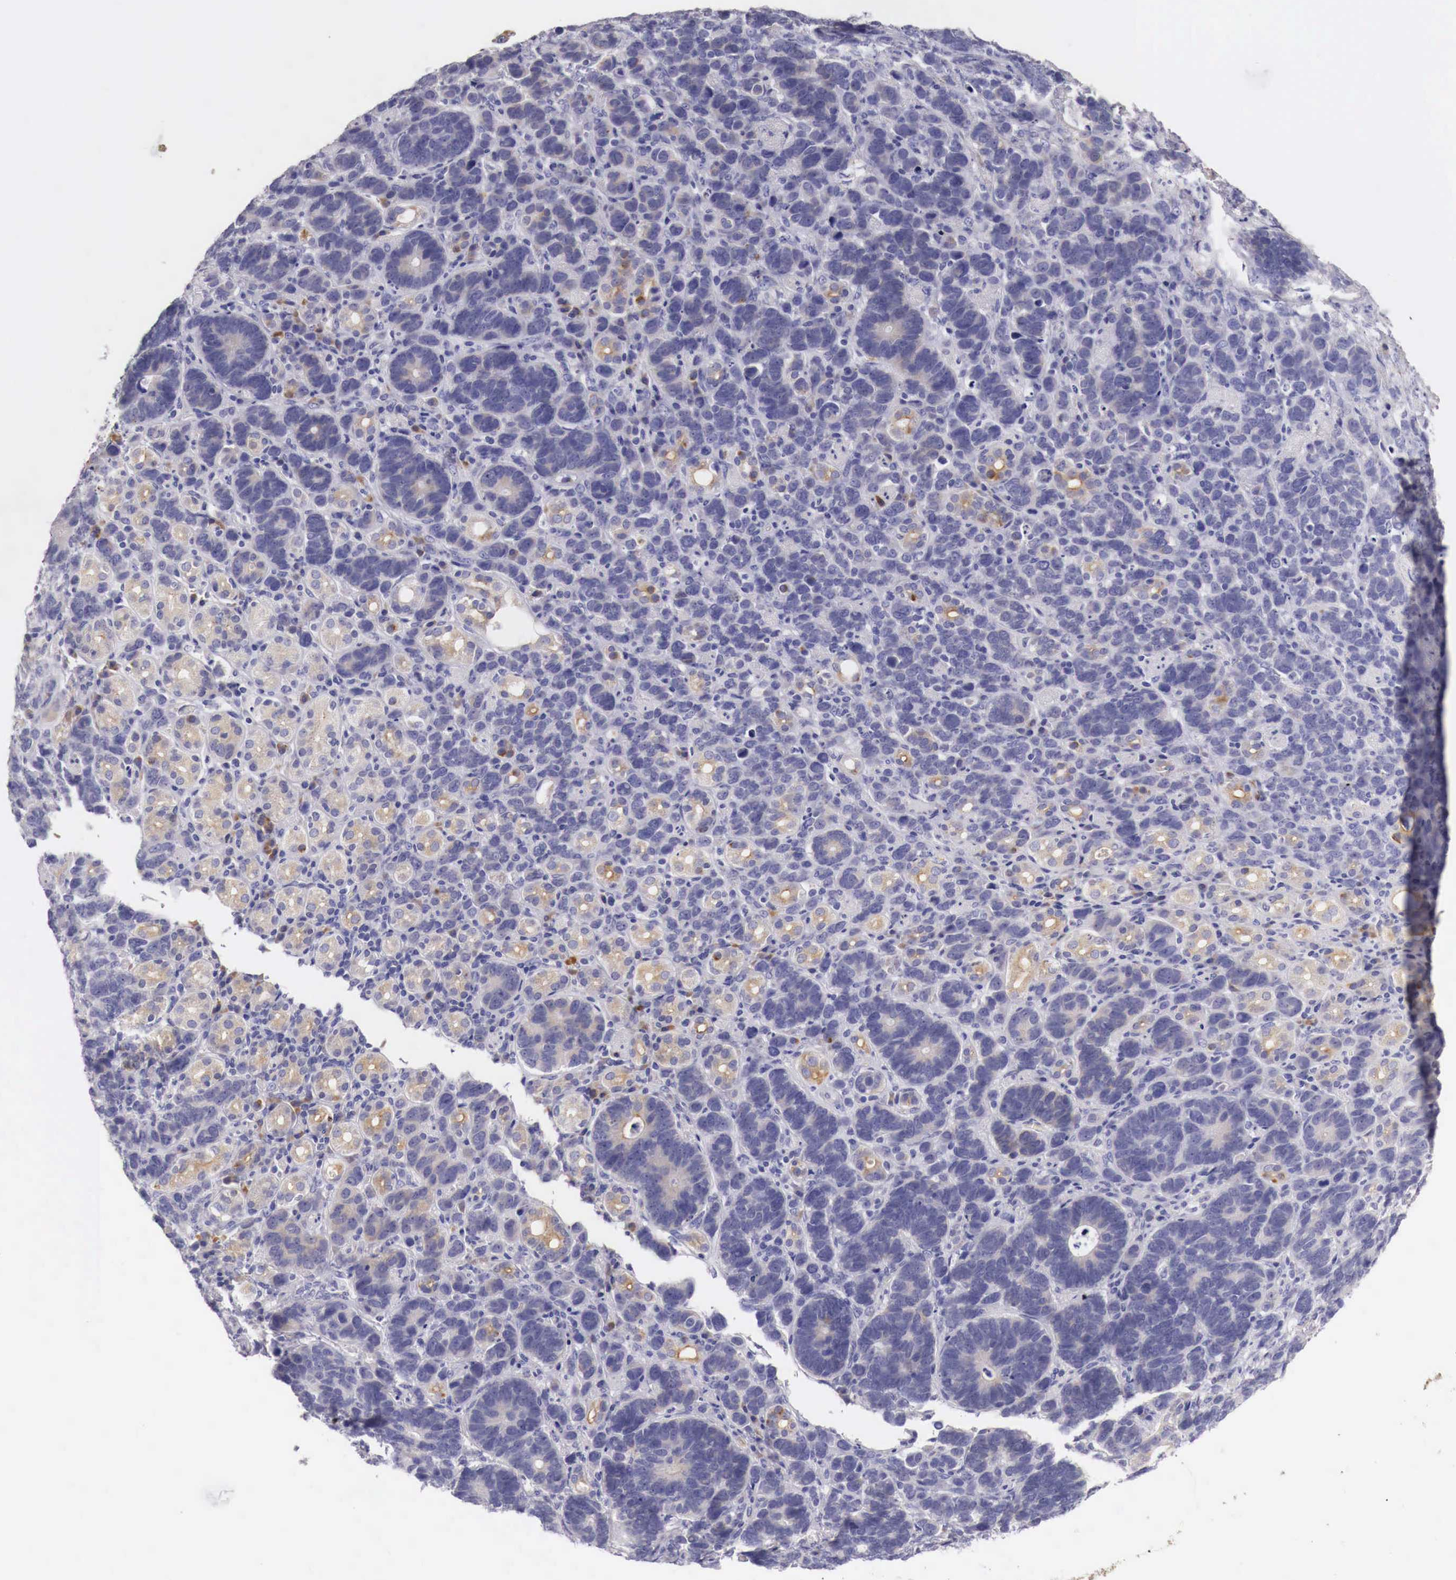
{"staining": {"intensity": "negative", "quantity": "none", "location": "none"}, "tissue": "stomach cancer", "cell_type": "Tumor cells", "image_type": "cancer", "snomed": [{"axis": "morphology", "description": "Adenocarcinoma, NOS"}, {"axis": "topography", "description": "Stomach, upper"}], "caption": "This photomicrograph is of stomach cancer (adenocarcinoma) stained with IHC to label a protein in brown with the nuclei are counter-stained blue. There is no positivity in tumor cells.", "gene": "NREP", "patient": {"sex": "male", "age": 71}}